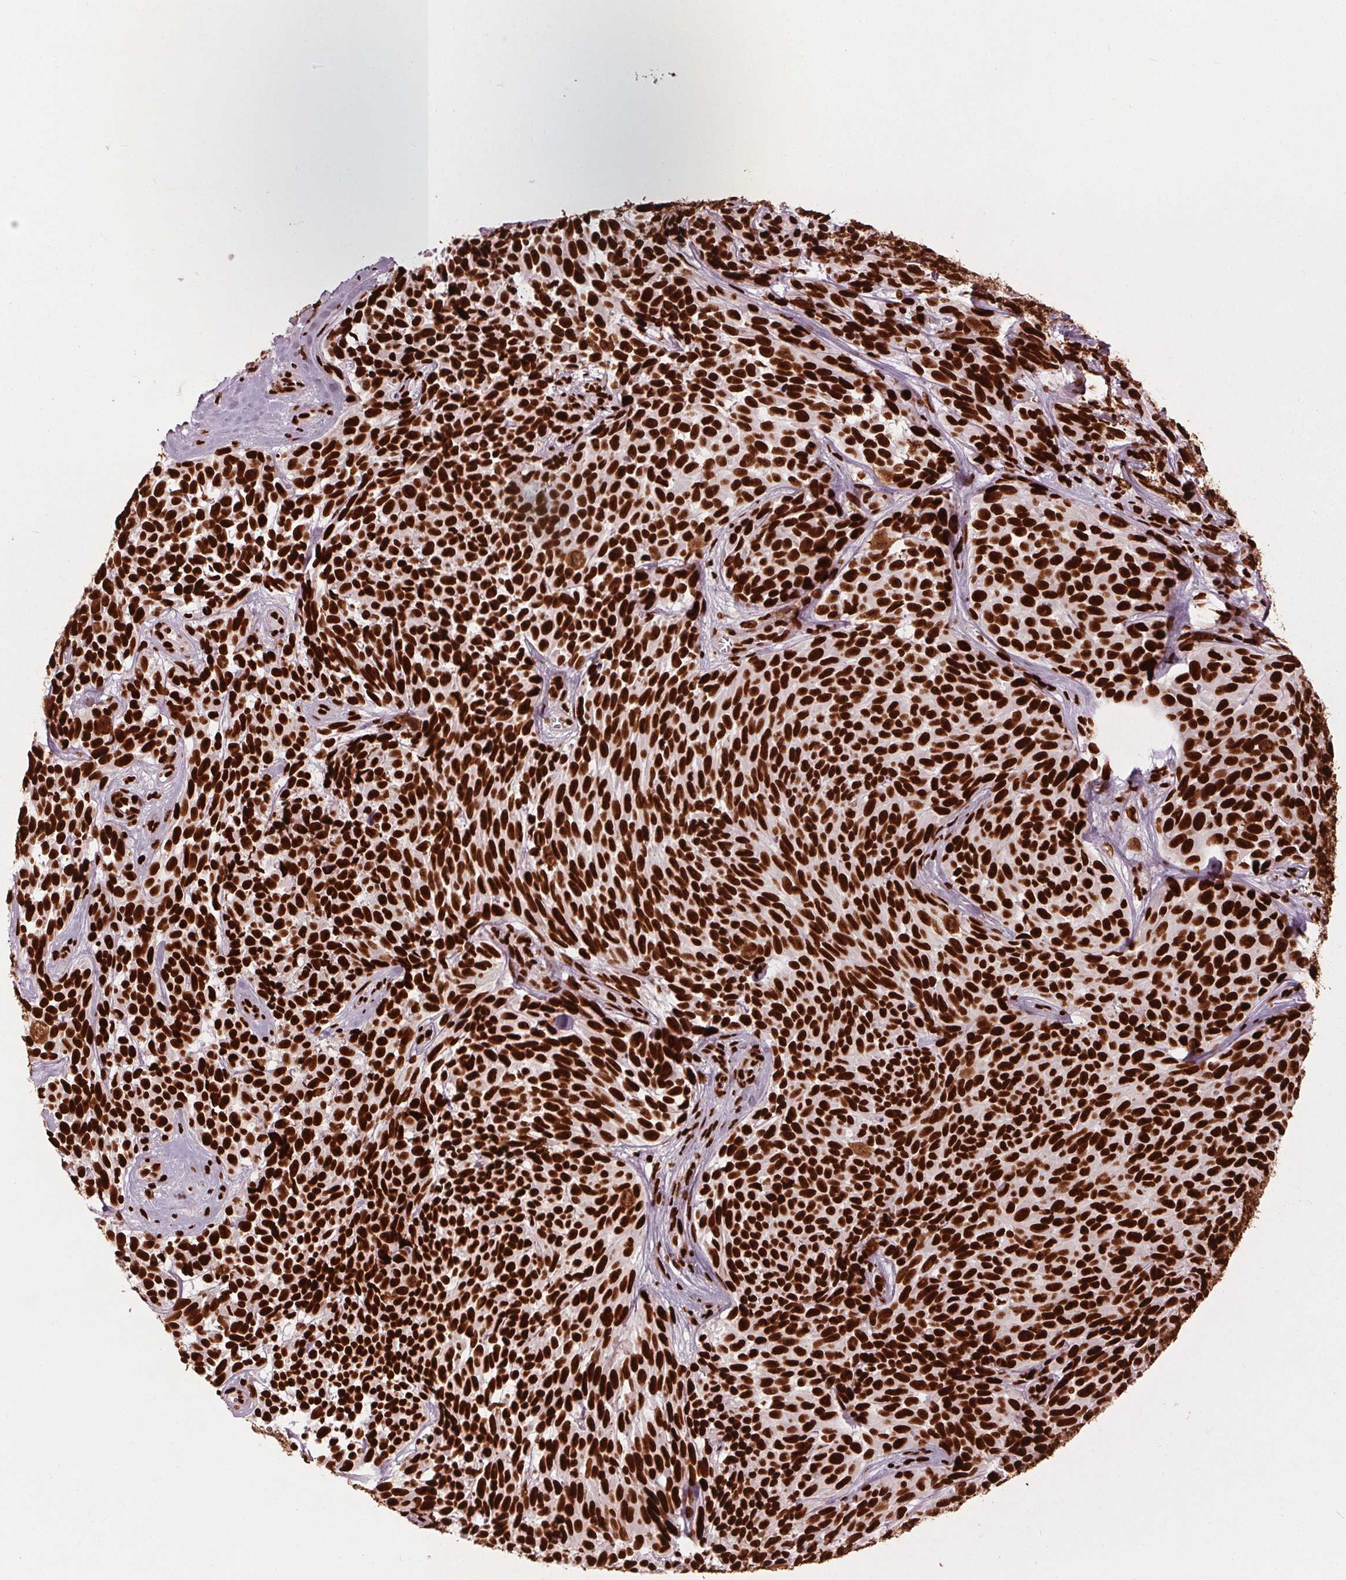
{"staining": {"intensity": "strong", "quantity": ">75%", "location": "nuclear"}, "tissue": "melanoma", "cell_type": "Tumor cells", "image_type": "cancer", "snomed": [{"axis": "morphology", "description": "Malignant melanoma, NOS"}, {"axis": "topography", "description": "Skin"}], "caption": "A photomicrograph of malignant melanoma stained for a protein reveals strong nuclear brown staining in tumor cells. (DAB = brown stain, brightfield microscopy at high magnification).", "gene": "BRD4", "patient": {"sex": "female", "age": 88}}